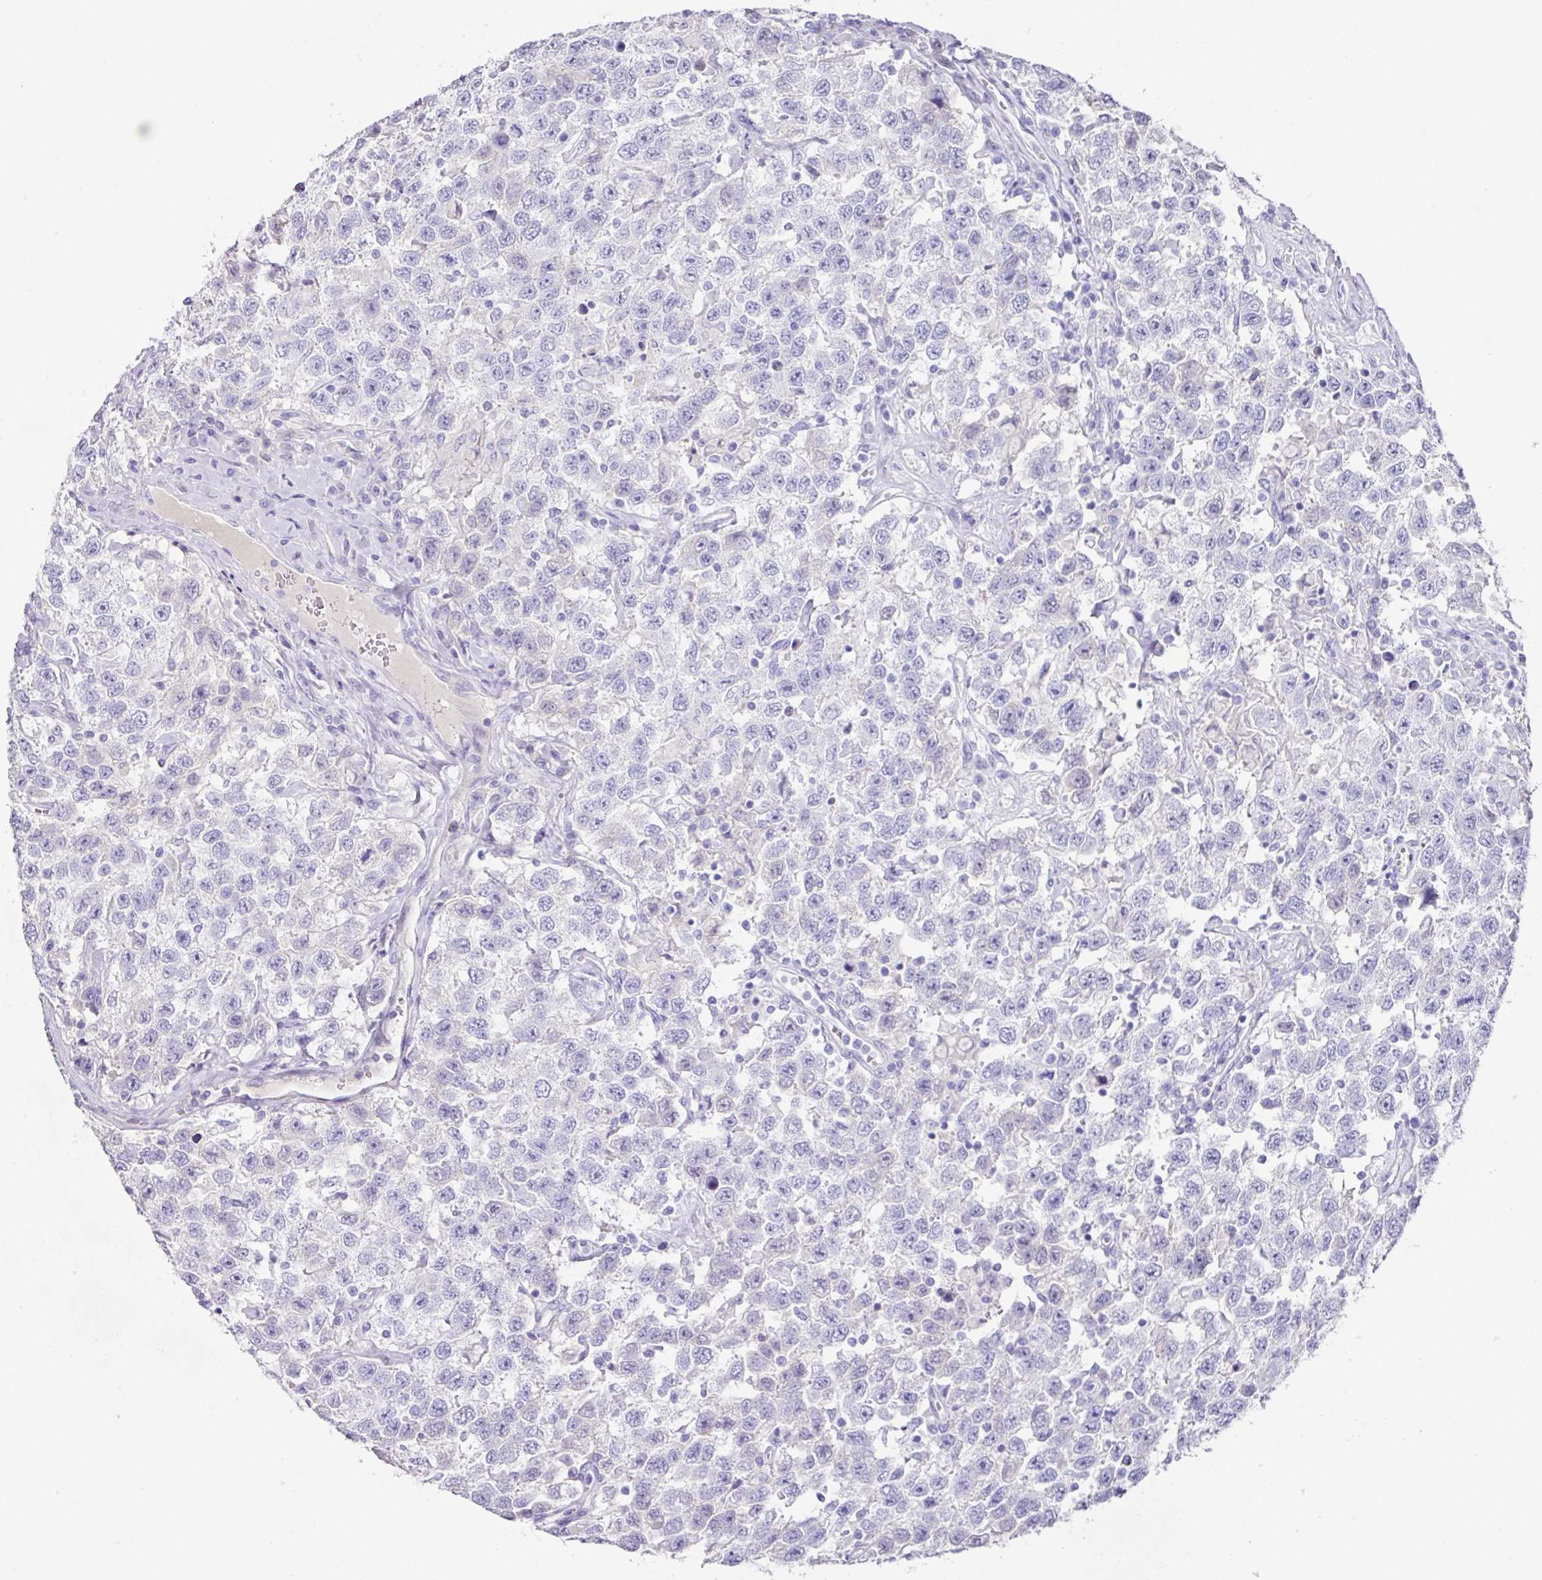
{"staining": {"intensity": "negative", "quantity": "none", "location": "none"}, "tissue": "testis cancer", "cell_type": "Tumor cells", "image_type": "cancer", "snomed": [{"axis": "morphology", "description": "Seminoma, NOS"}, {"axis": "topography", "description": "Testis"}], "caption": "Immunohistochemistry of human seminoma (testis) exhibits no expression in tumor cells.", "gene": "TARM1", "patient": {"sex": "male", "age": 41}}